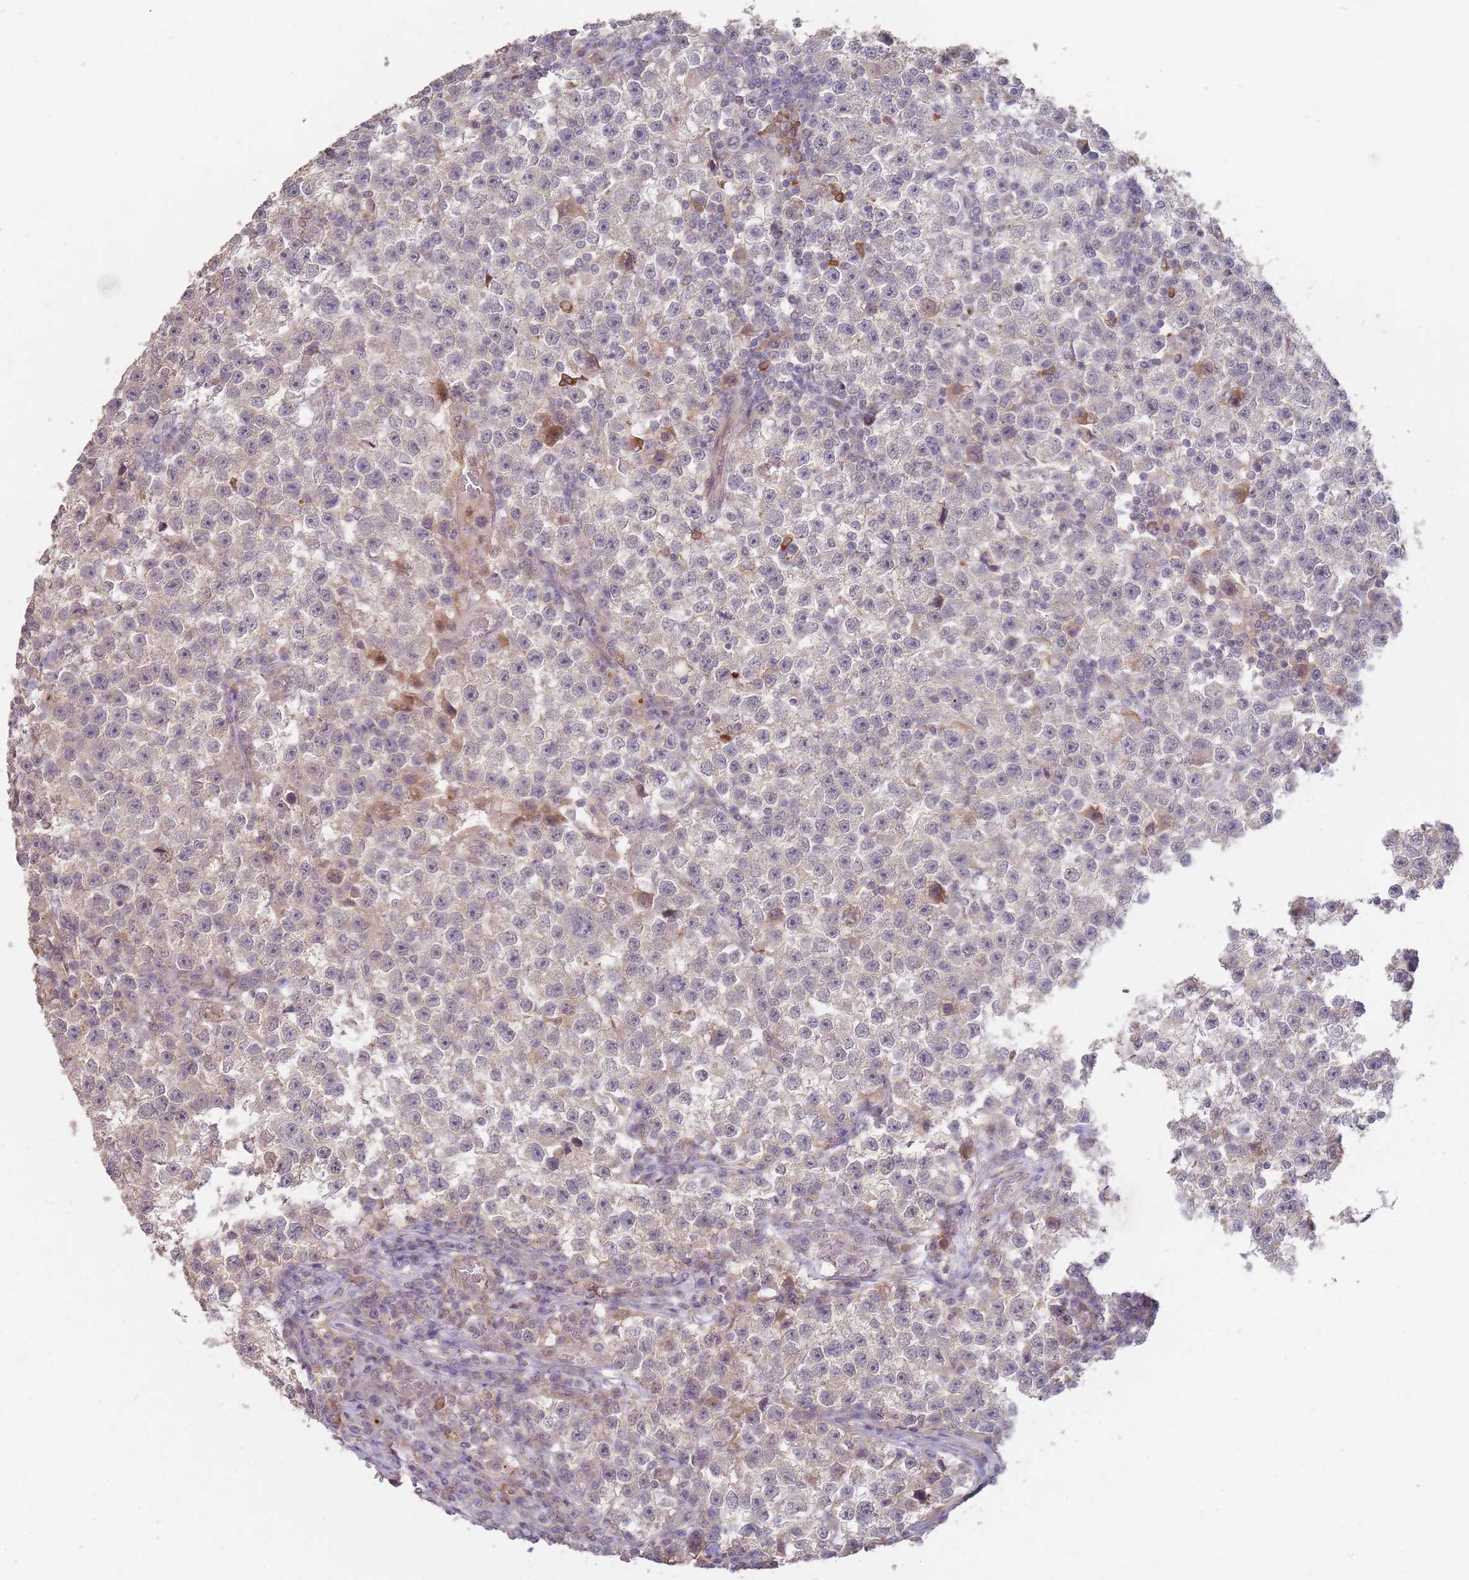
{"staining": {"intensity": "weak", "quantity": "<25%", "location": "cytoplasmic/membranous"}, "tissue": "testis cancer", "cell_type": "Tumor cells", "image_type": "cancer", "snomed": [{"axis": "morphology", "description": "Seminoma, NOS"}, {"axis": "topography", "description": "Testis"}], "caption": "Testis cancer (seminoma) was stained to show a protein in brown. There is no significant staining in tumor cells.", "gene": "MPEG1", "patient": {"sex": "male", "age": 22}}